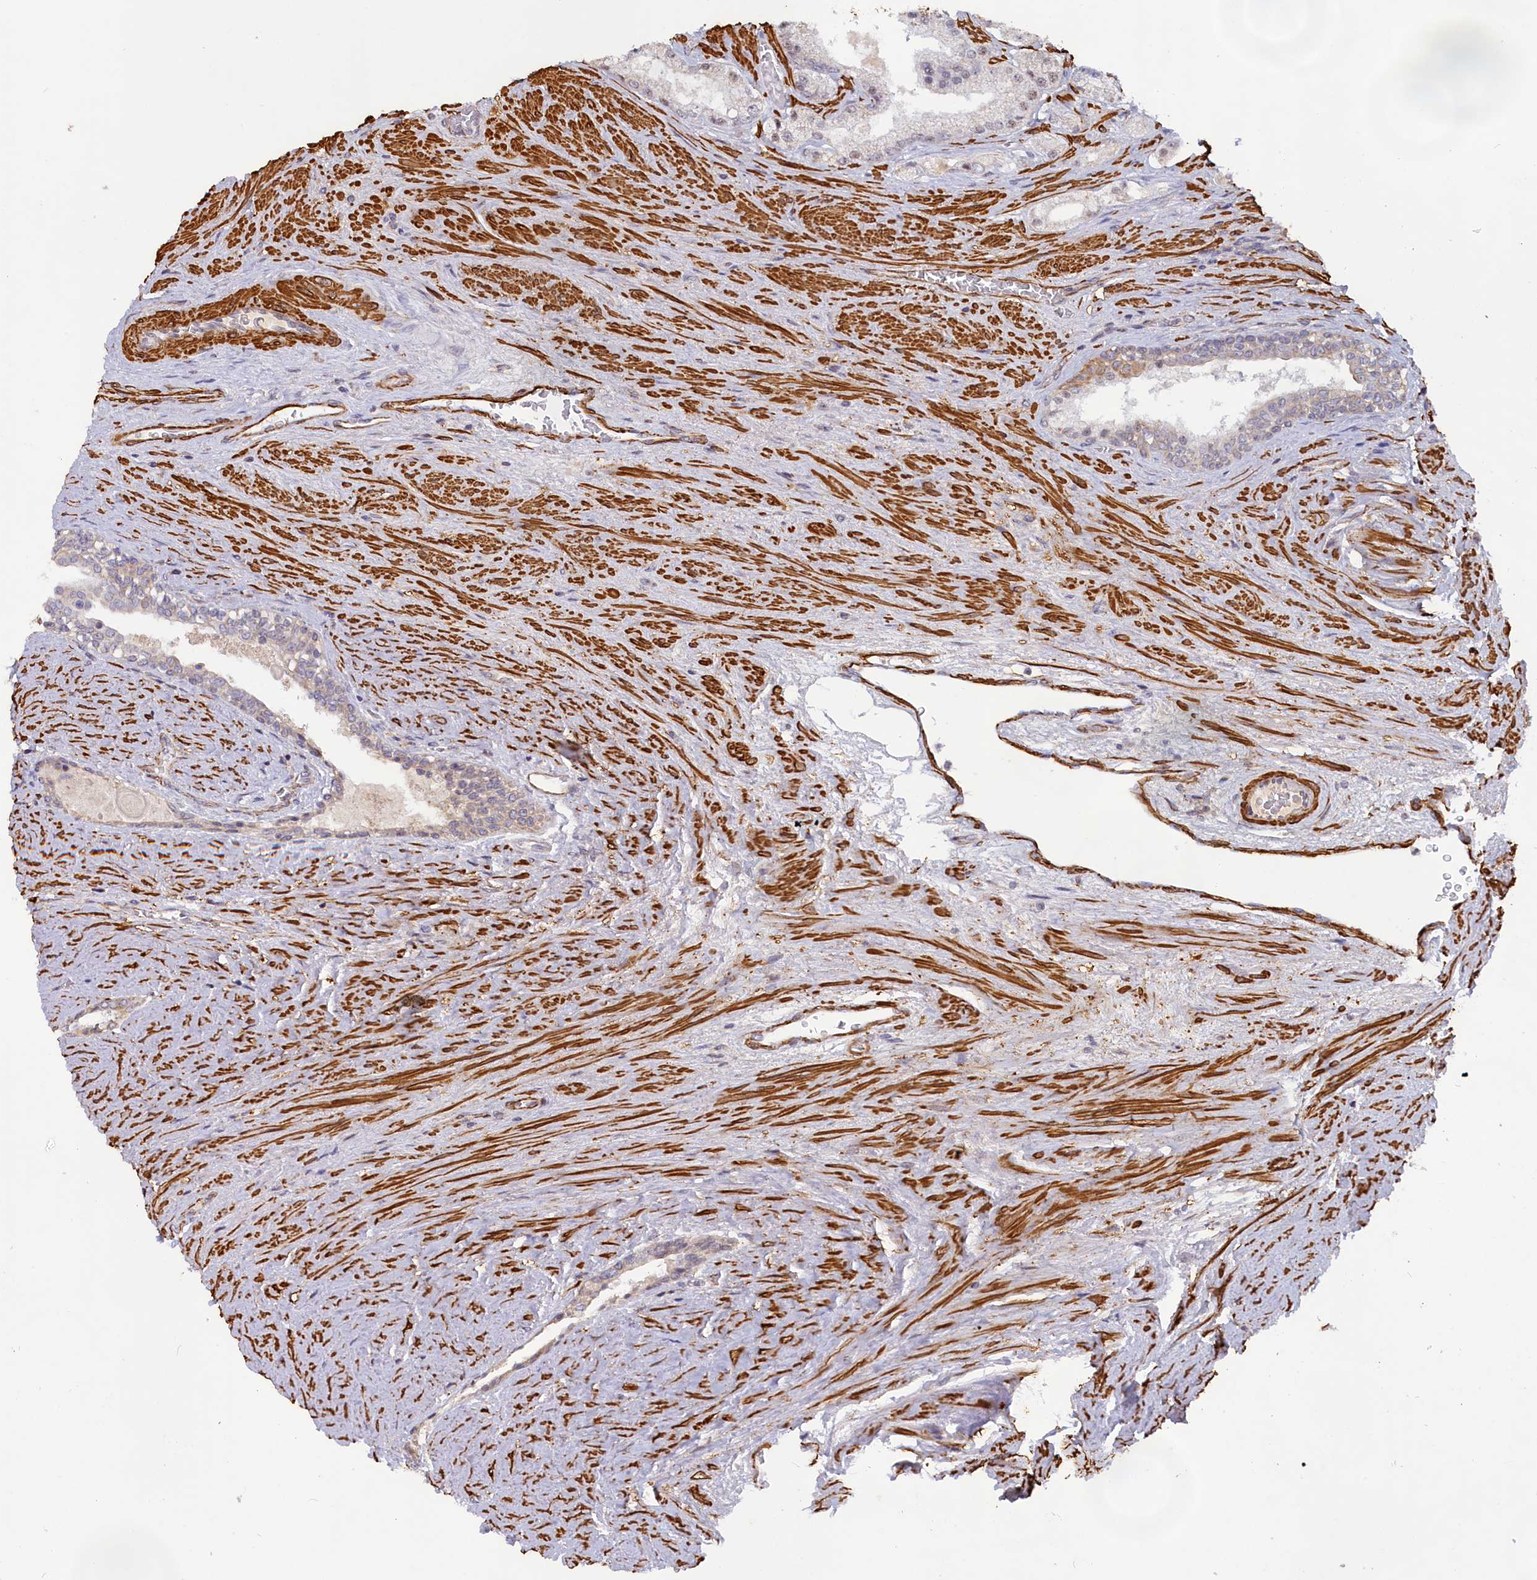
{"staining": {"intensity": "negative", "quantity": "none", "location": "none"}, "tissue": "prostate cancer", "cell_type": "Tumor cells", "image_type": "cancer", "snomed": [{"axis": "morphology", "description": "Adenocarcinoma, High grade"}, {"axis": "topography", "description": "Prostate"}], "caption": "High power microscopy micrograph of an immunohistochemistry photomicrograph of prostate cancer (adenocarcinoma (high-grade)), revealing no significant expression in tumor cells. The staining was performed using DAB to visualize the protein expression in brown, while the nuclei were stained in blue with hematoxylin (Magnification: 20x).", "gene": "CCDC154", "patient": {"sex": "male", "age": 67}}